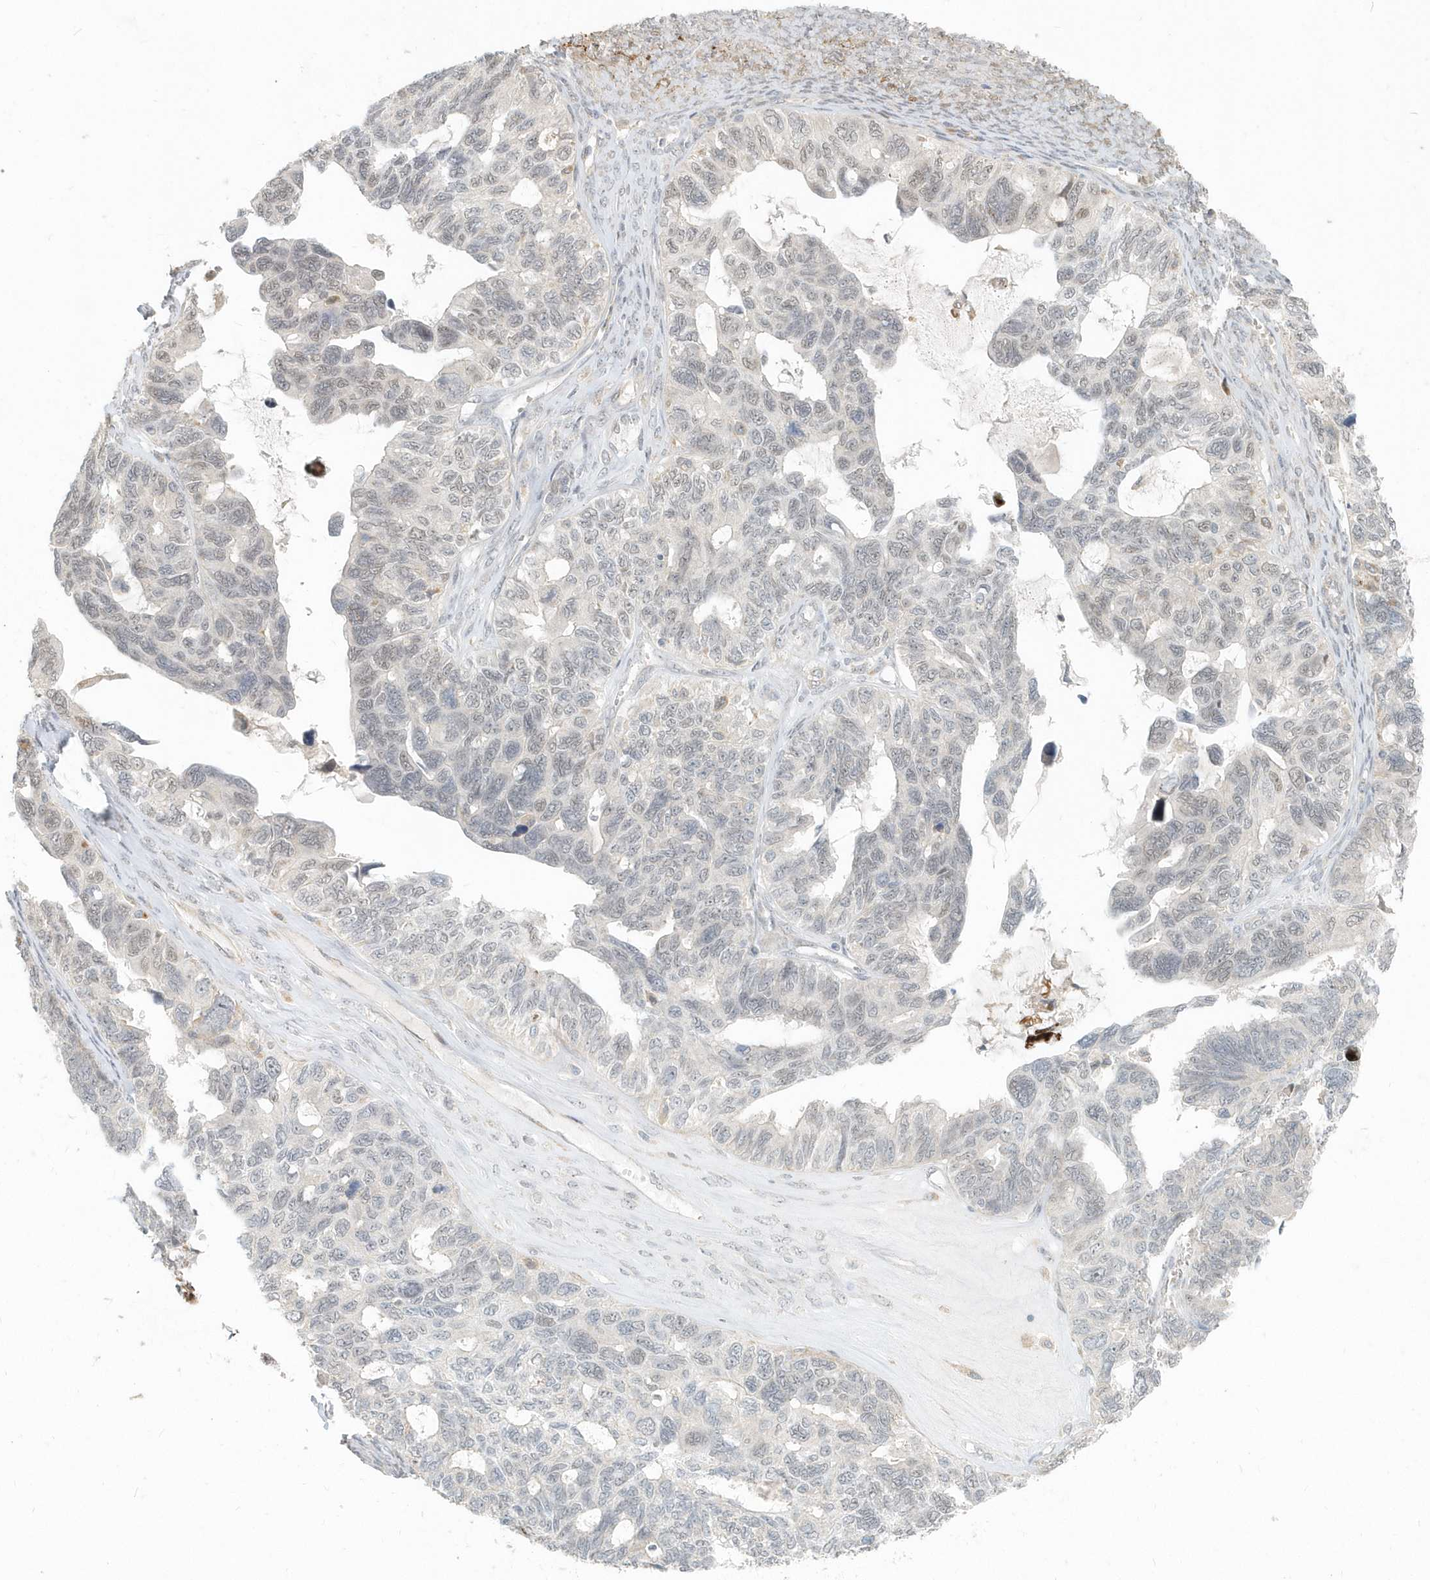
{"staining": {"intensity": "negative", "quantity": "none", "location": "none"}, "tissue": "ovarian cancer", "cell_type": "Tumor cells", "image_type": "cancer", "snomed": [{"axis": "morphology", "description": "Cystadenocarcinoma, serous, NOS"}, {"axis": "topography", "description": "Ovary"}], "caption": "DAB immunohistochemical staining of human ovarian cancer exhibits no significant staining in tumor cells.", "gene": "NAPB", "patient": {"sex": "female", "age": 79}}